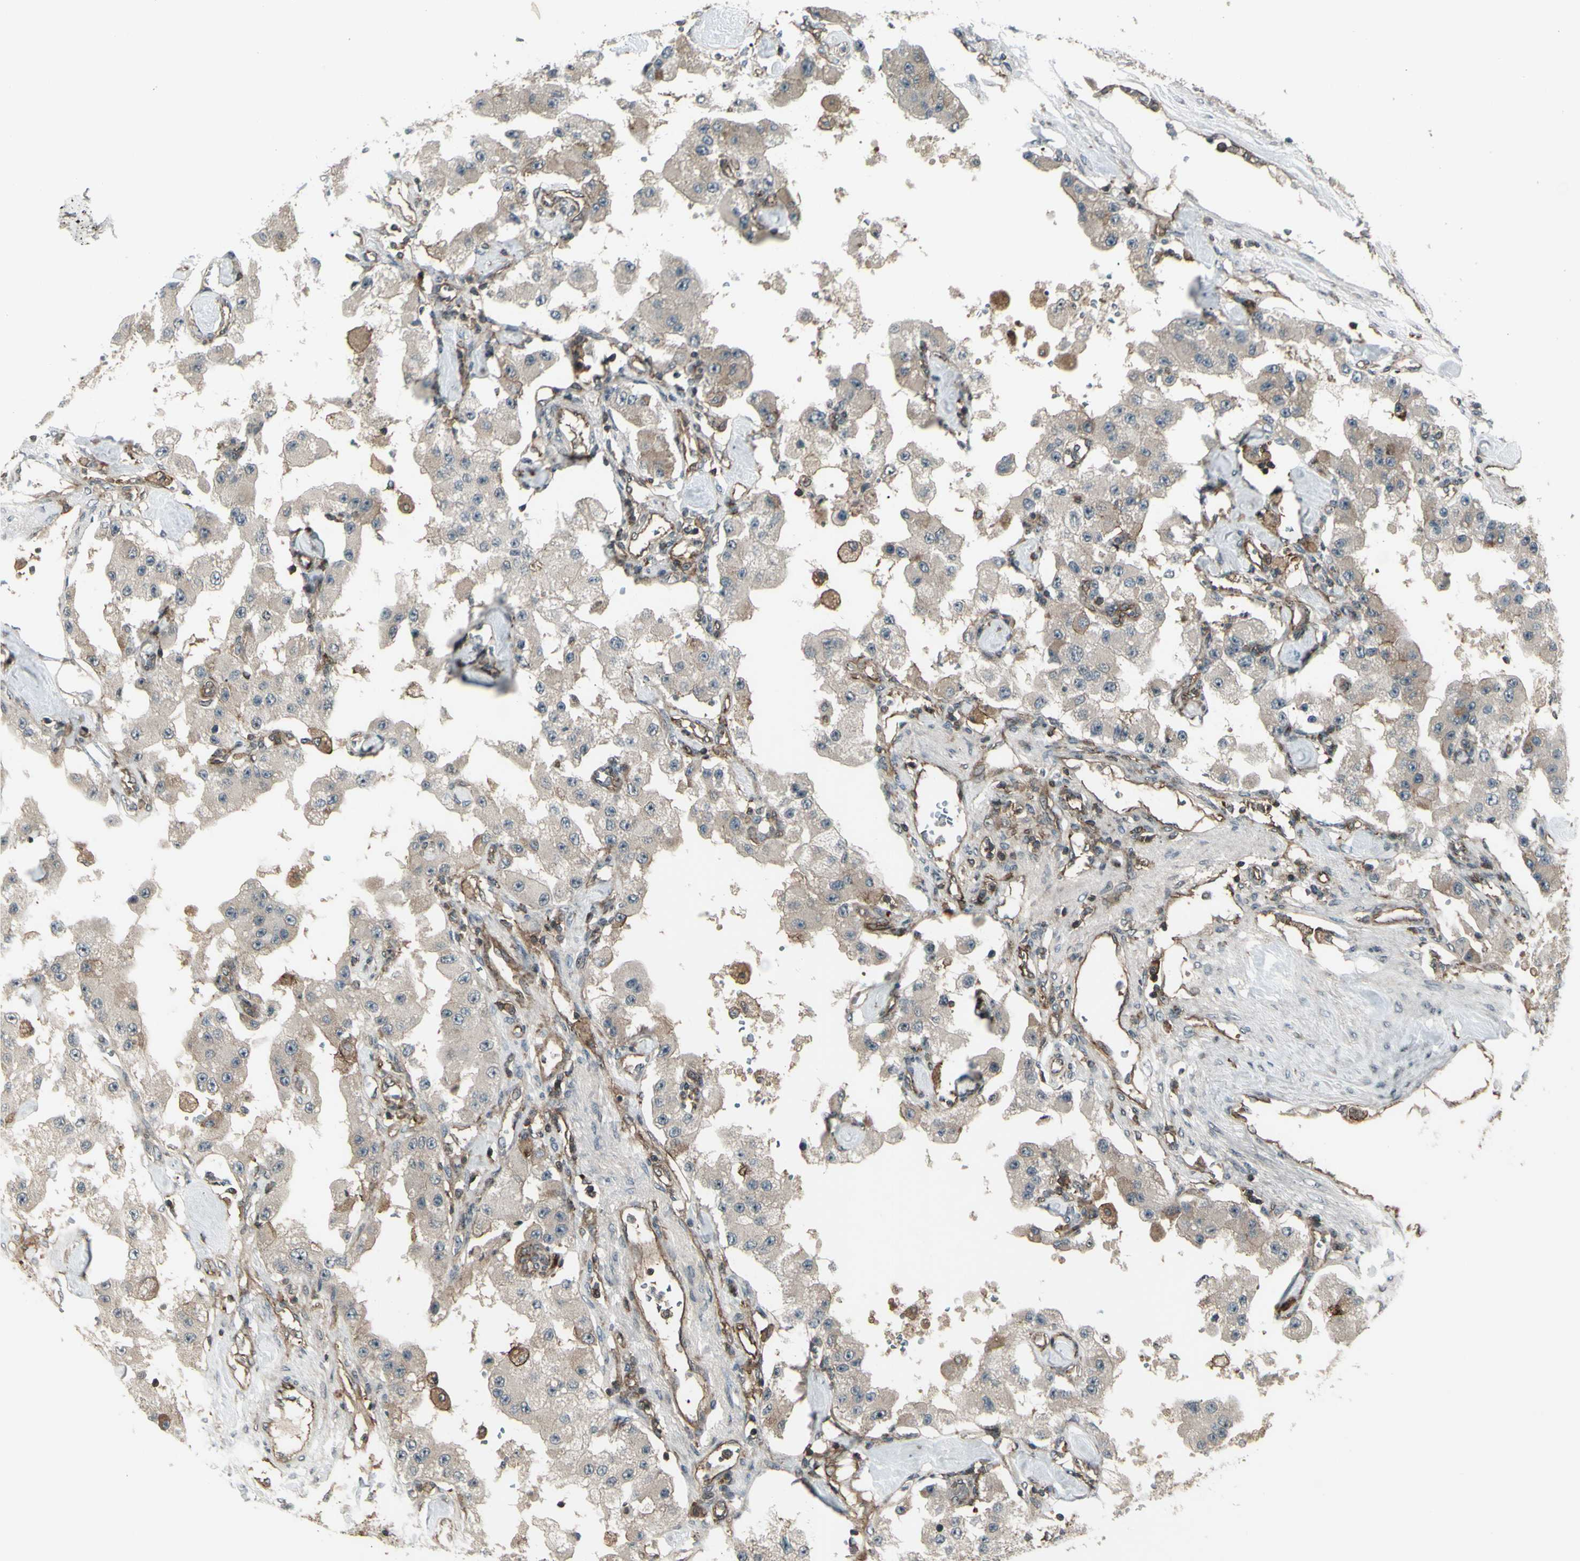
{"staining": {"intensity": "weak", "quantity": ">75%", "location": "cytoplasmic/membranous"}, "tissue": "carcinoid", "cell_type": "Tumor cells", "image_type": "cancer", "snomed": [{"axis": "morphology", "description": "Carcinoid, malignant, NOS"}, {"axis": "topography", "description": "Pancreas"}], "caption": "Weak cytoplasmic/membranous expression is seen in approximately >75% of tumor cells in carcinoid. The protein is stained brown, and the nuclei are stained in blue (DAB IHC with brightfield microscopy, high magnification).", "gene": "FXYD5", "patient": {"sex": "male", "age": 41}}